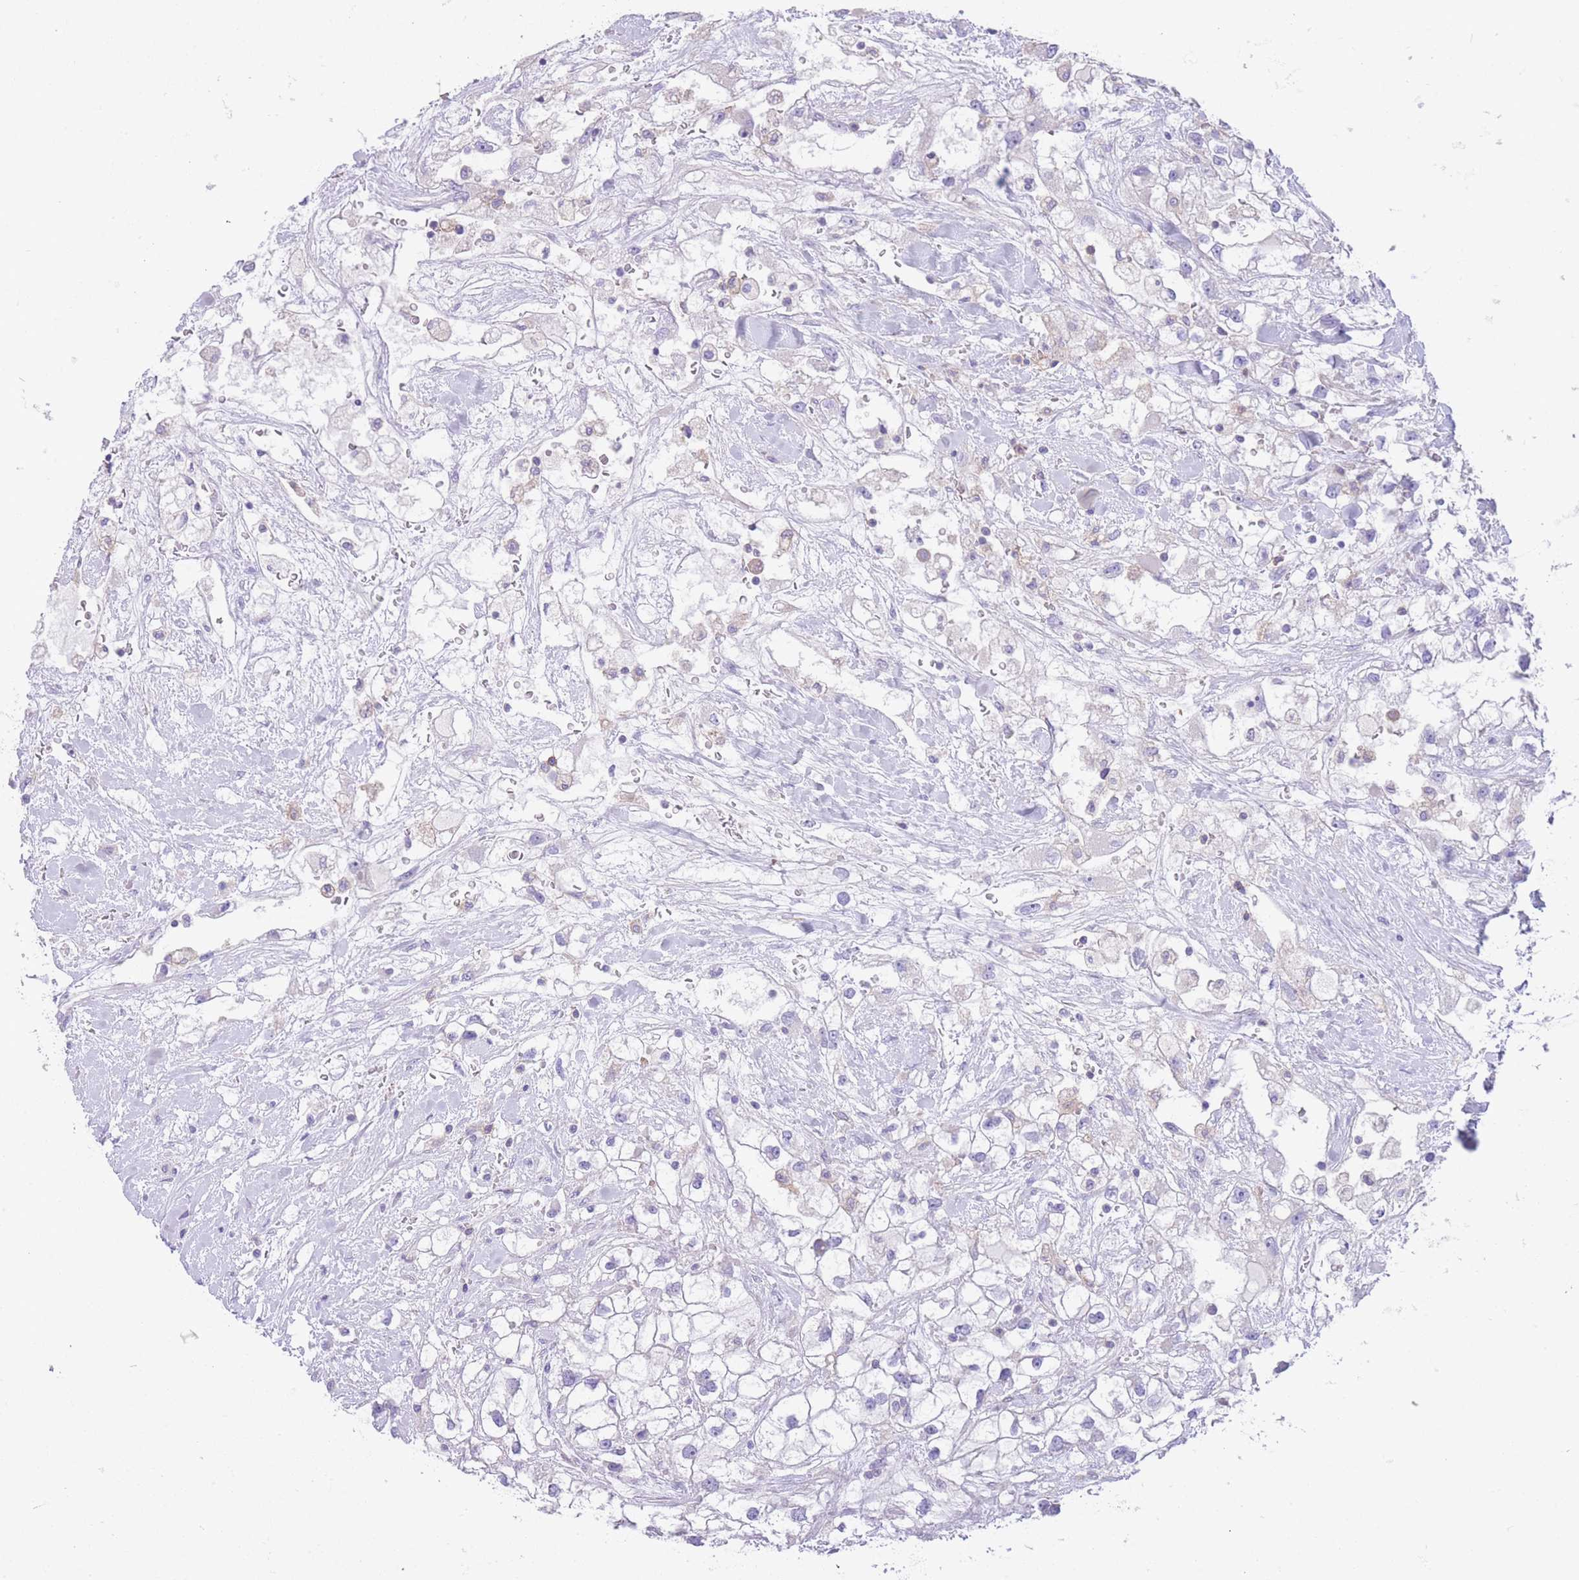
{"staining": {"intensity": "negative", "quantity": "none", "location": "none"}, "tissue": "renal cancer", "cell_type": "Tumor cells", "image_type": "cancer", "snomed": [{"axis": "morphology", "description": "Adenocarcinoma, NOS"}, {"axis": "topography", "description": "Kidney"}], "caption": "An immunohistochemistry photomicrograph of renal adenocarcinoma is shown. There is no staining in tumor cells of renal adenocarcinoma.", "gene": "LDB3", "patient": {"sex": "male", "age": 59}}